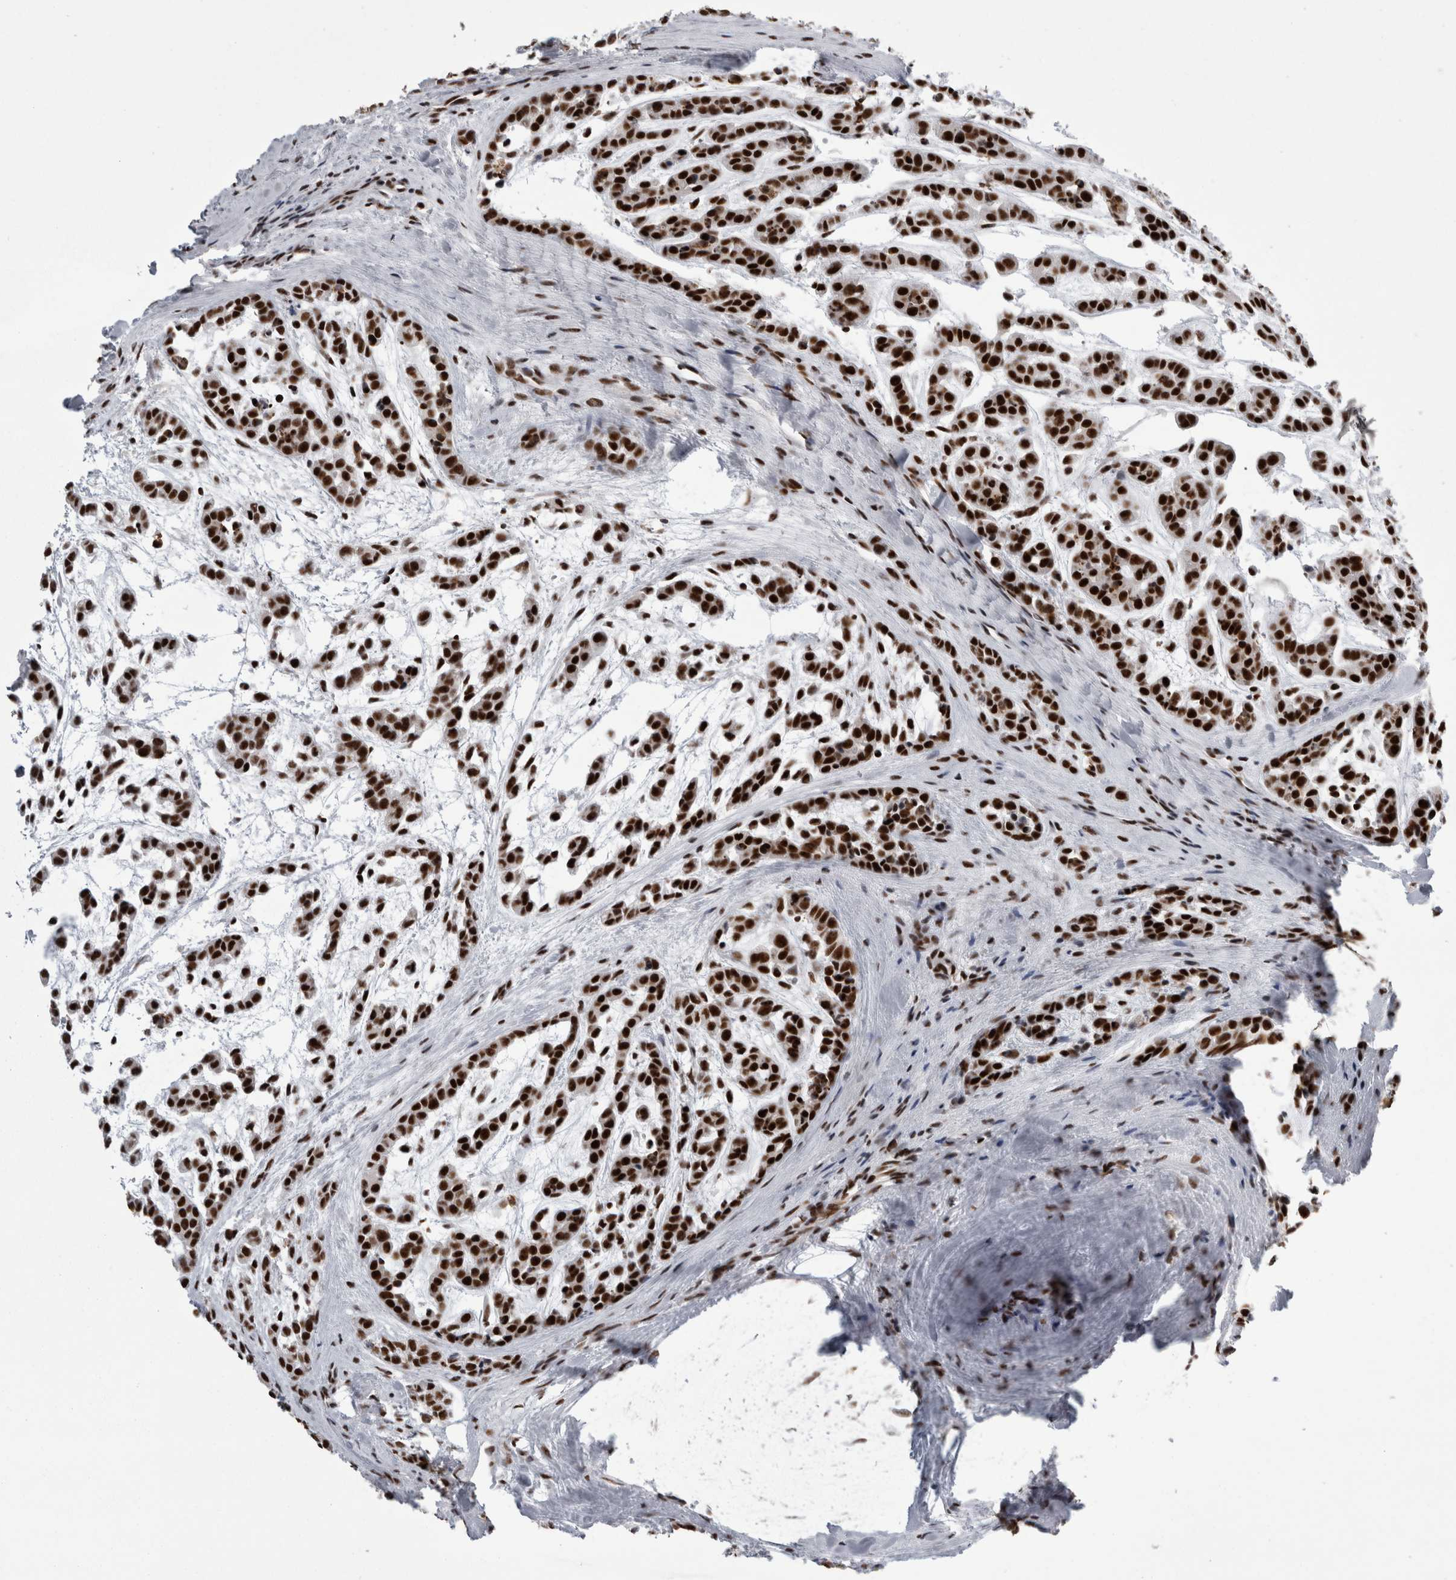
{"staining": {"intensity": "strong", "quantity": ">75%", "location": "nuclear"}, "tissue": "head and neck cancer", "cell_type": "Tumor cells", "image_type": "cancer", "snomed": [{"axis": "morphology", "description": "Adenocarcinoma, NOS"}, {"axis": "morphology", "description": "Adenoma, NOS"}, {"axis": "topography", "description": "Head-Neck"}], "caption": "Head and neck adenoma stained with DAB (3,3'-diaminobenzidine) immunohistochemistry (IHC) reveals high levels of strong nuclear expression in about >75% of tumor cells. The staining was performed using DAB (3,3'-diaminobenzidine), with brown indicating positive protein expression. Nuclei are stained blue with hematoxylin.", "gene": "SNRNP40", "patient": {"sex": "female", "age": 55}}